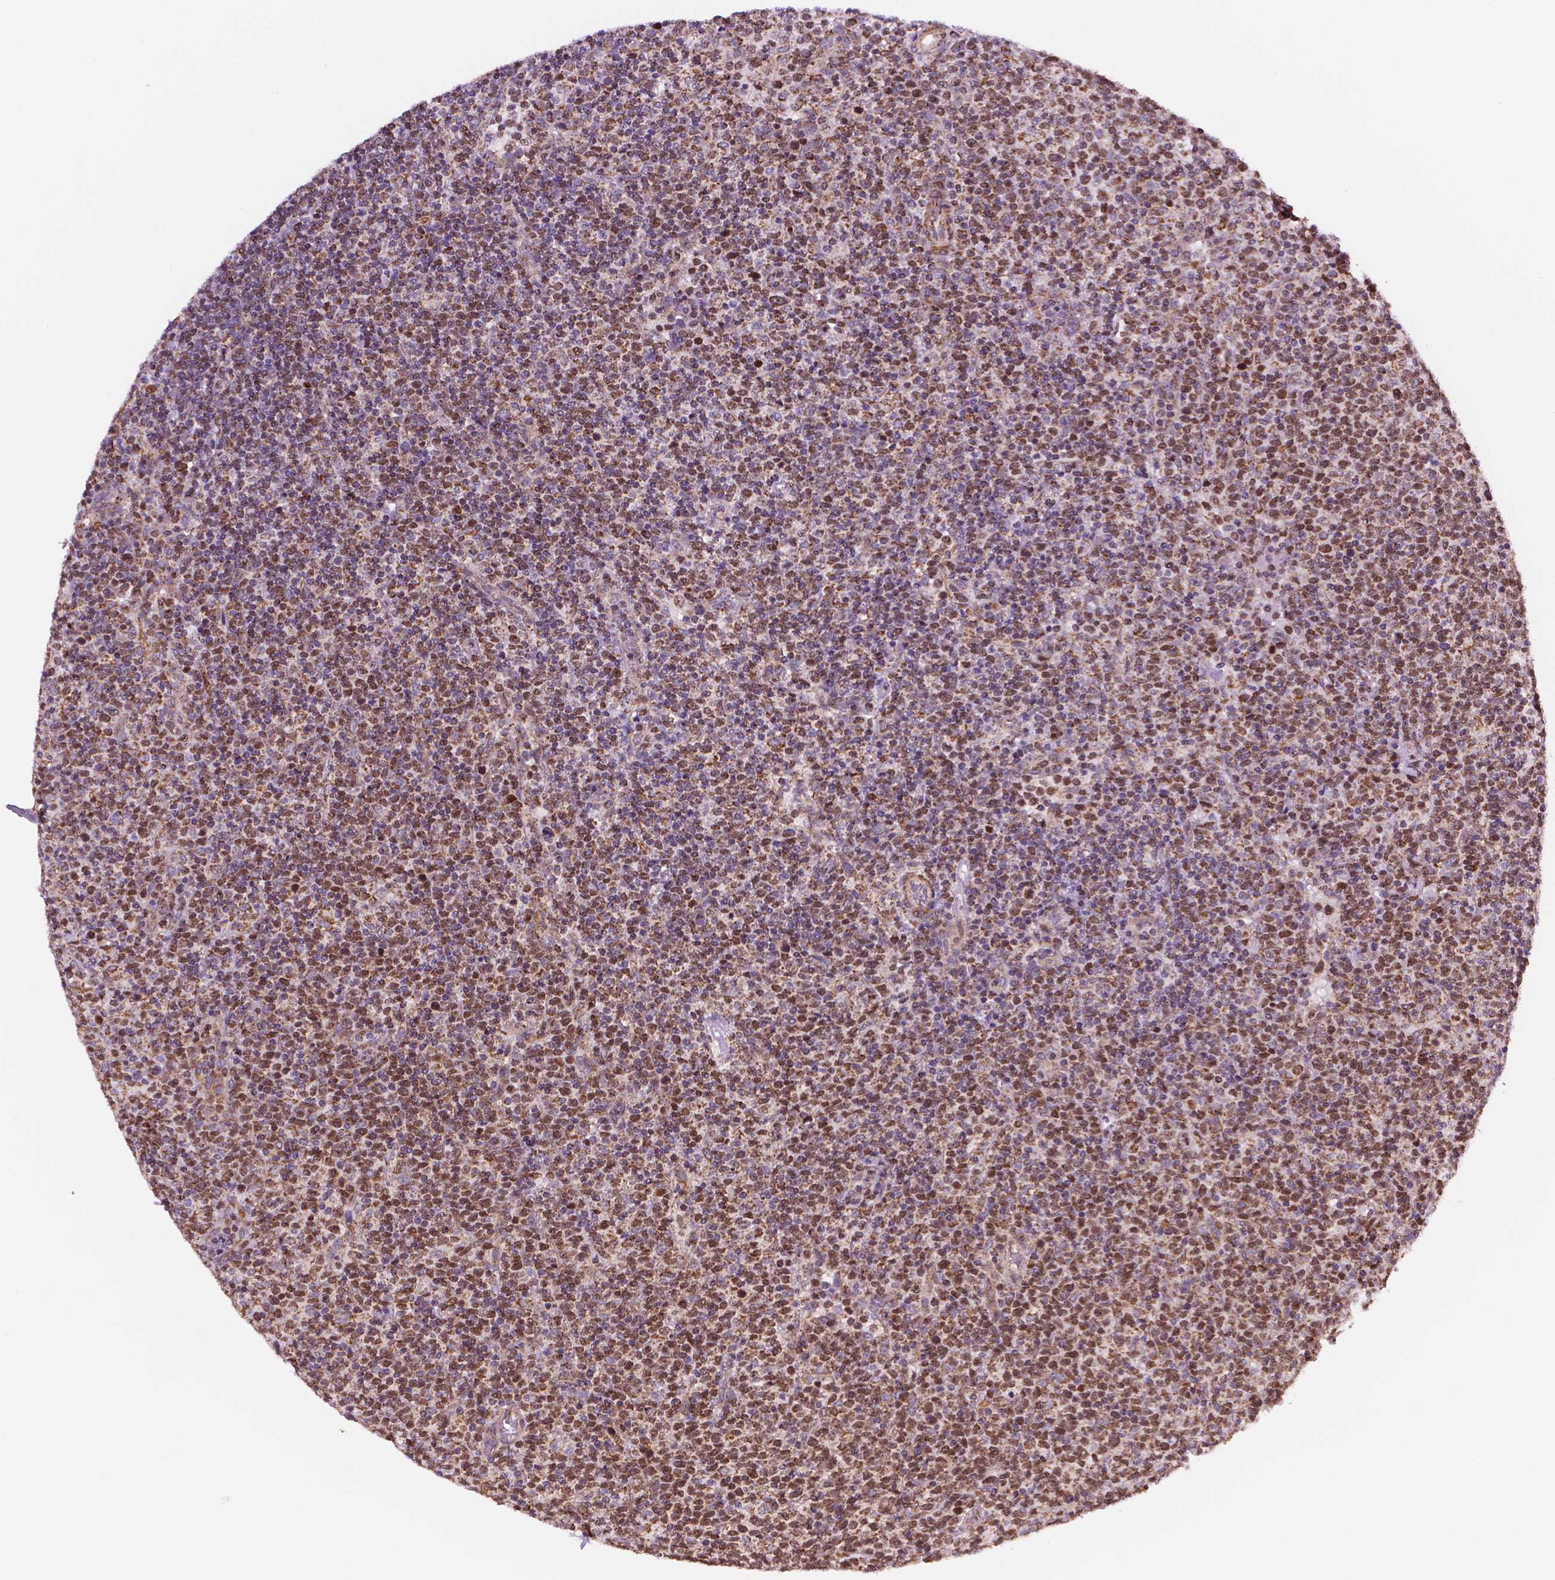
{"staining": {"intensity": "moderate", "quantity": ">75%", "location": "cytoplasmic/membranous,nuclear"}, "tissue": "lymphoma", "cell_type": "Tumor cells", "image_type": "cancer", "snomed": [{"axis": "morphology", "description": "Malignant lymphoma, non-Hodgkin's type, High grade"}, {"axis": "topography", "description": "Lymph node"}], "caption": "Immunohistochemical staining of malignant lymphoma, non-Hodgkin's type (high-grade) shows medium levels of moderate cytoplasmic/membranous and nuclear expression in about >75% of tumor cells.", "gene": "GEMIN4", "patient": {"sex": "male", "age": 61}}